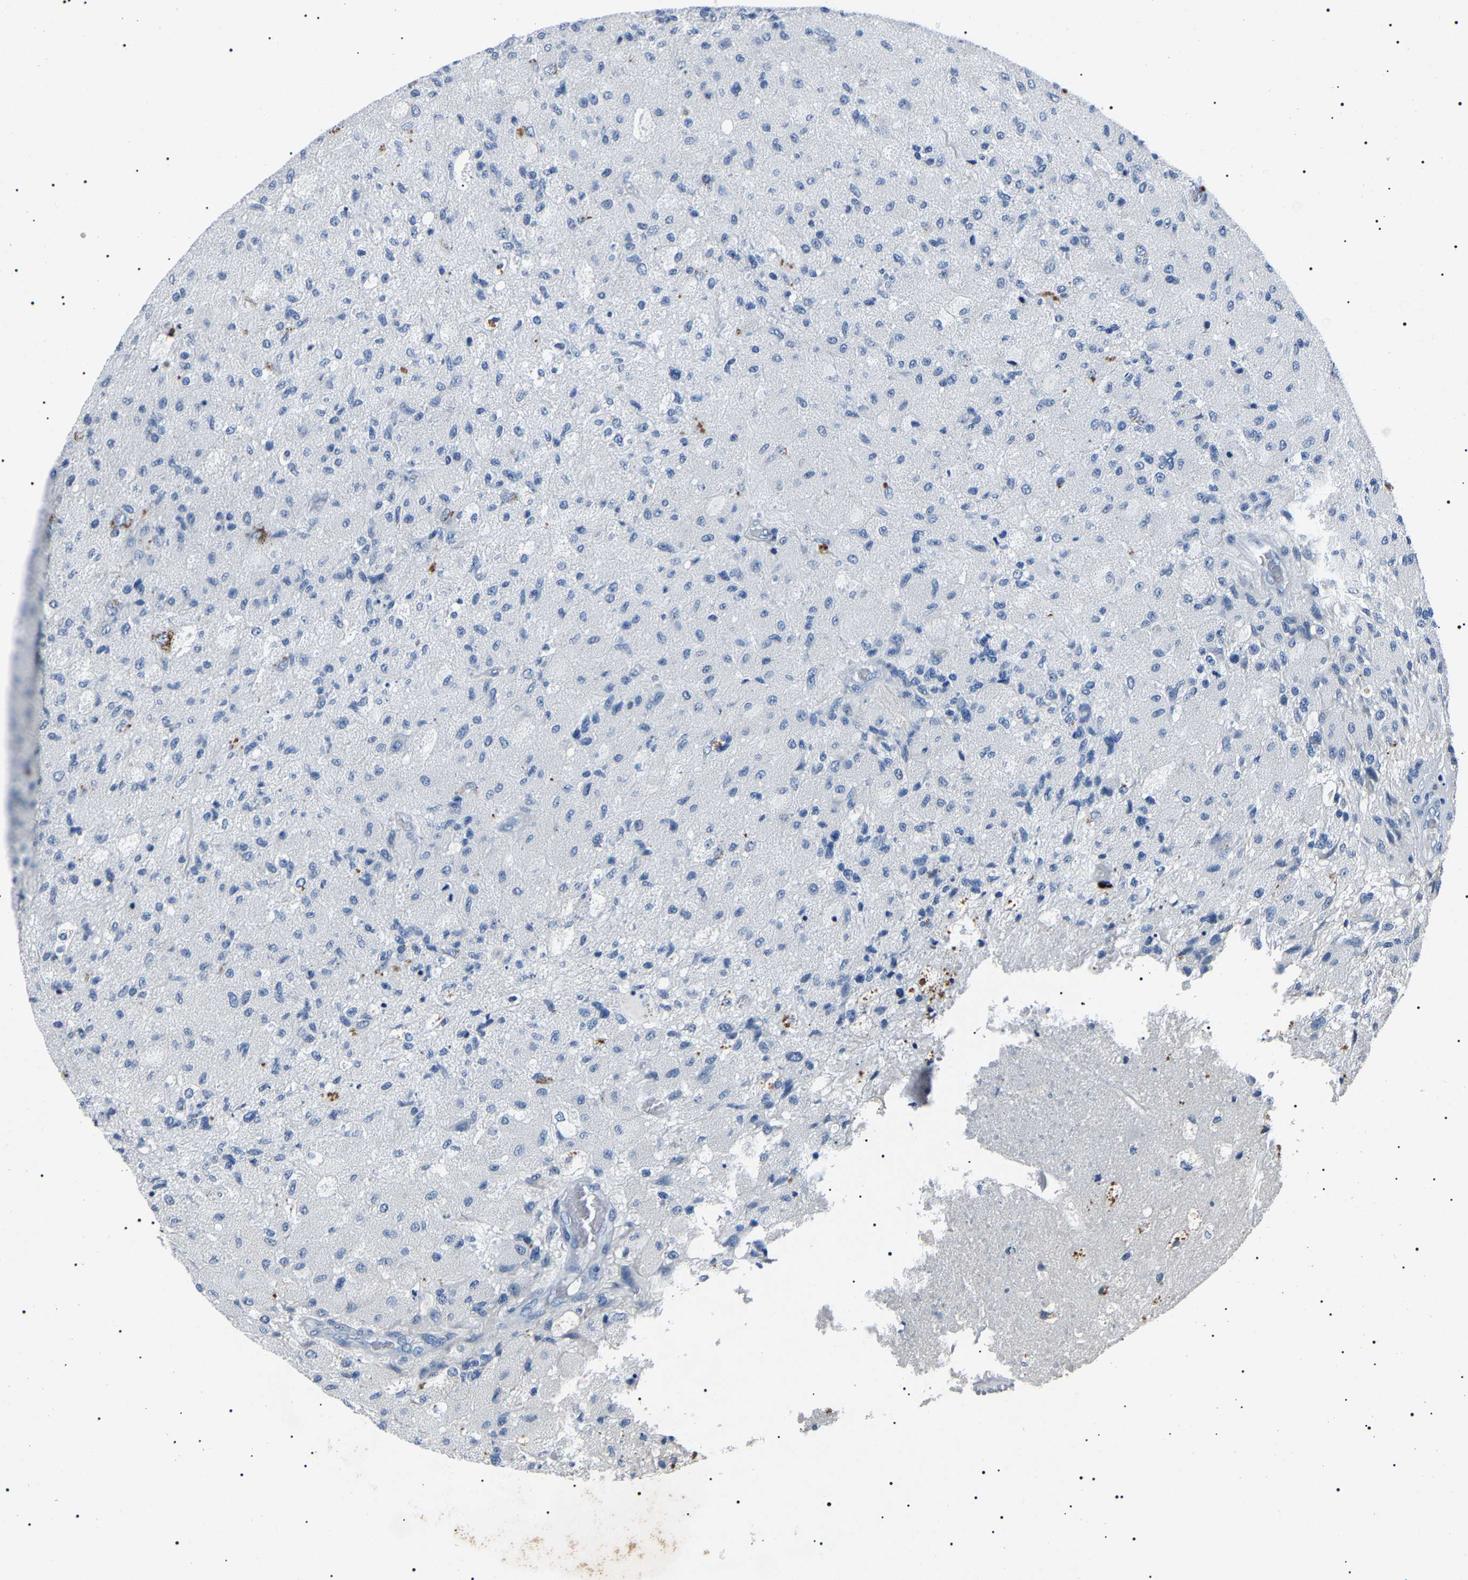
{"staining": {"intensity": "negative", "quantity": "none", "location": "none"}, "tissue": "glioma", "cell_type": "Tumor cells", "image_type": "cancer", "snomed": [{"axis": "morphology", "description": "Normal tissue, NOS"}, {"axis": "morphology", "description": "Glioma, malignant, High grade"}, {"axis": "topography", "description": "Cerebral cortex"}], "caption": "This histopathology image is of malignant glioma (high-grade) stained with immunohistochemistry to label a protein in brown with the nuclei are counter-stained blue. There is no positivity in tumor cells.", "gene": "KLK15", "patient": {"sex": "male", "age": 77}}